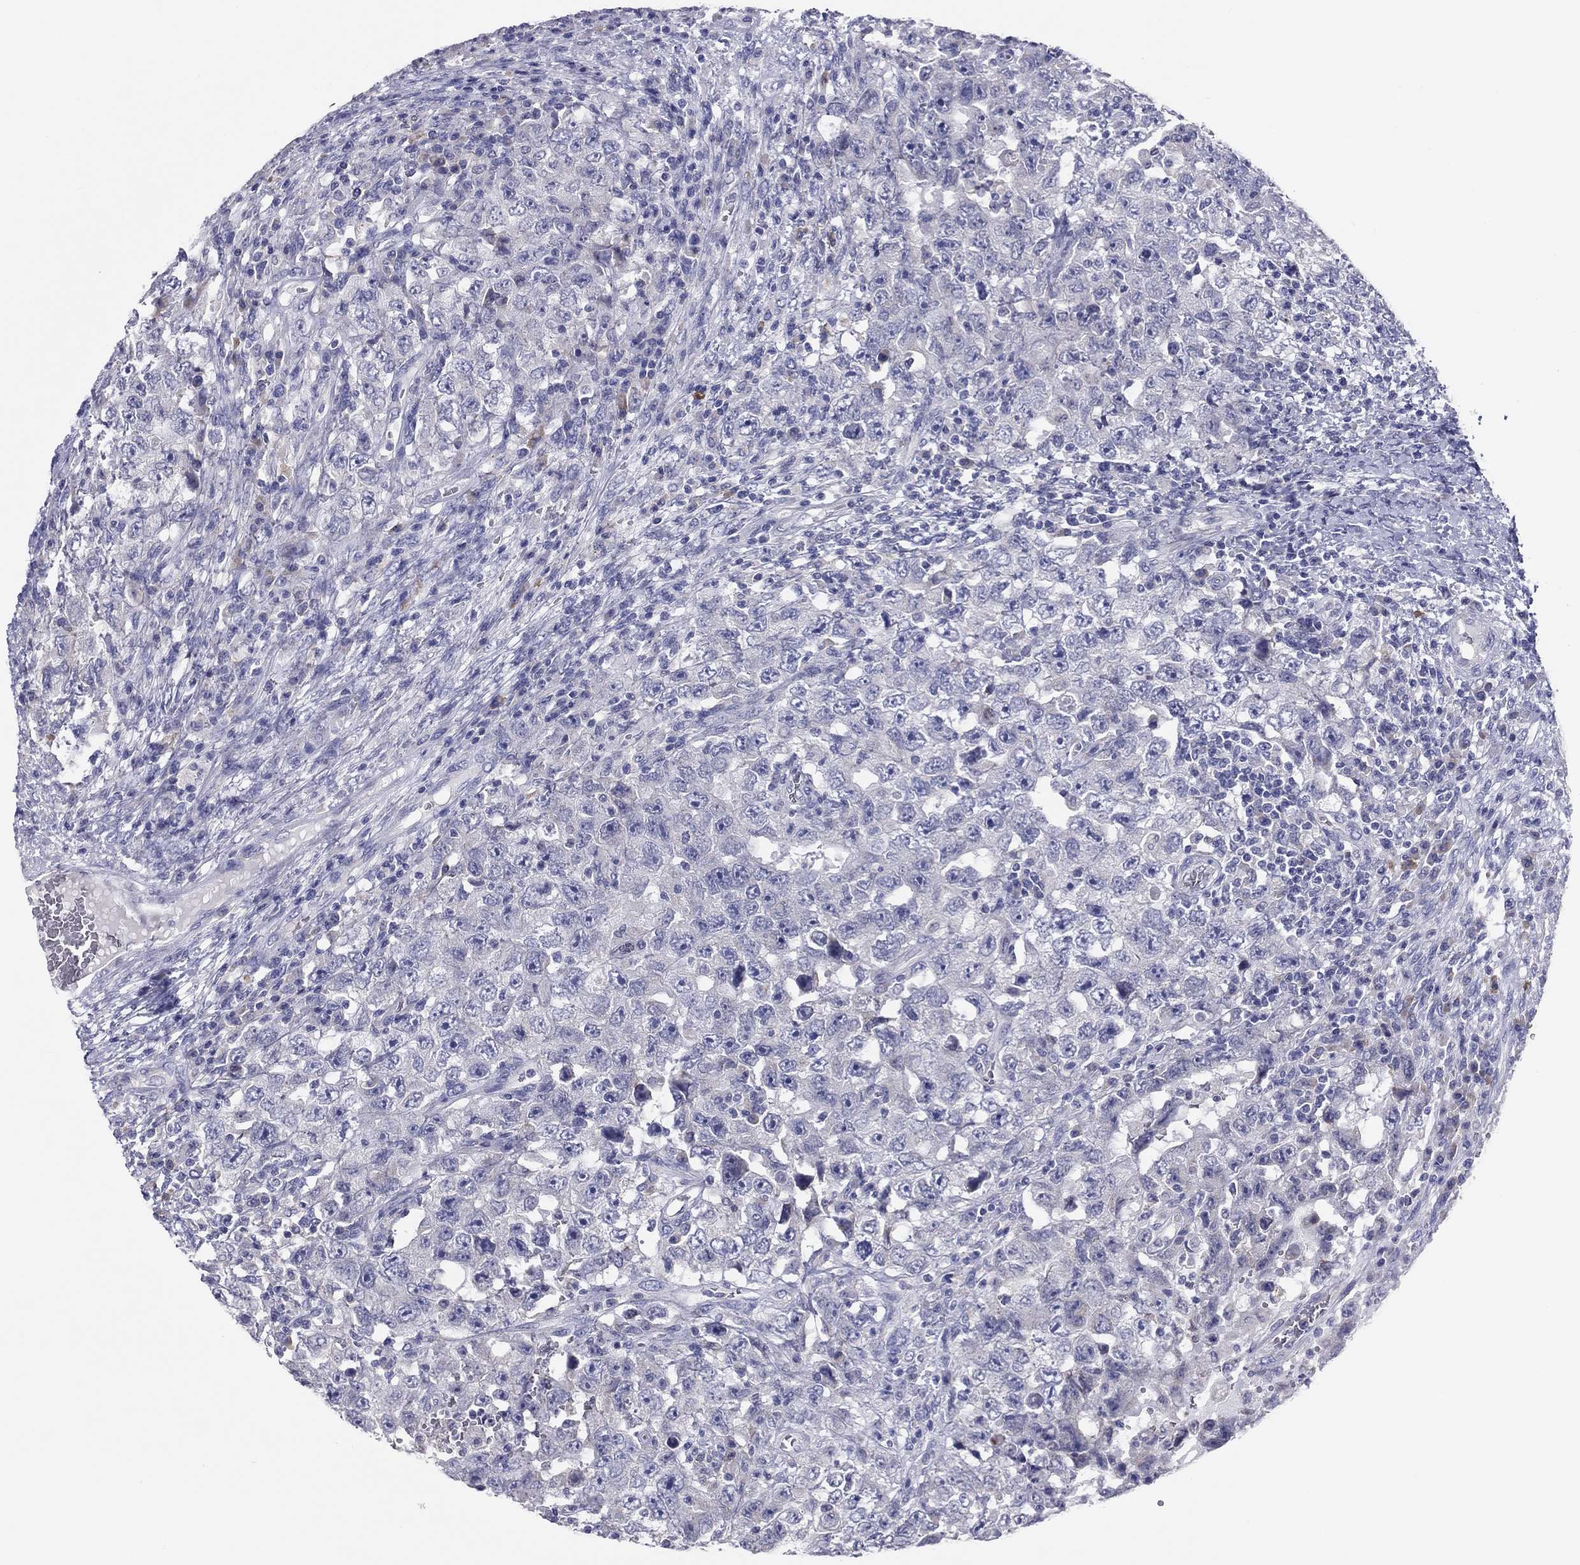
{"staining": {"intensity": "negative", "quantity": "none", "location": "none"}, "tissue": "testis cancer", "cell_type": "Tumor cells", "image_type": "cancer", "snomed": [{"axis": "morphology", "description": "Carcinoma, Embryonal, NOS"}, {"axis": "topography", "description": "Testis"}], "caption": "High power microscopy photomicrograph of an IHC image of testis embryonal carcinoma, revealing no significant staining in tumor cells.", "gene": "GRK7", "patient": {"sex": "male", "age": 26}}